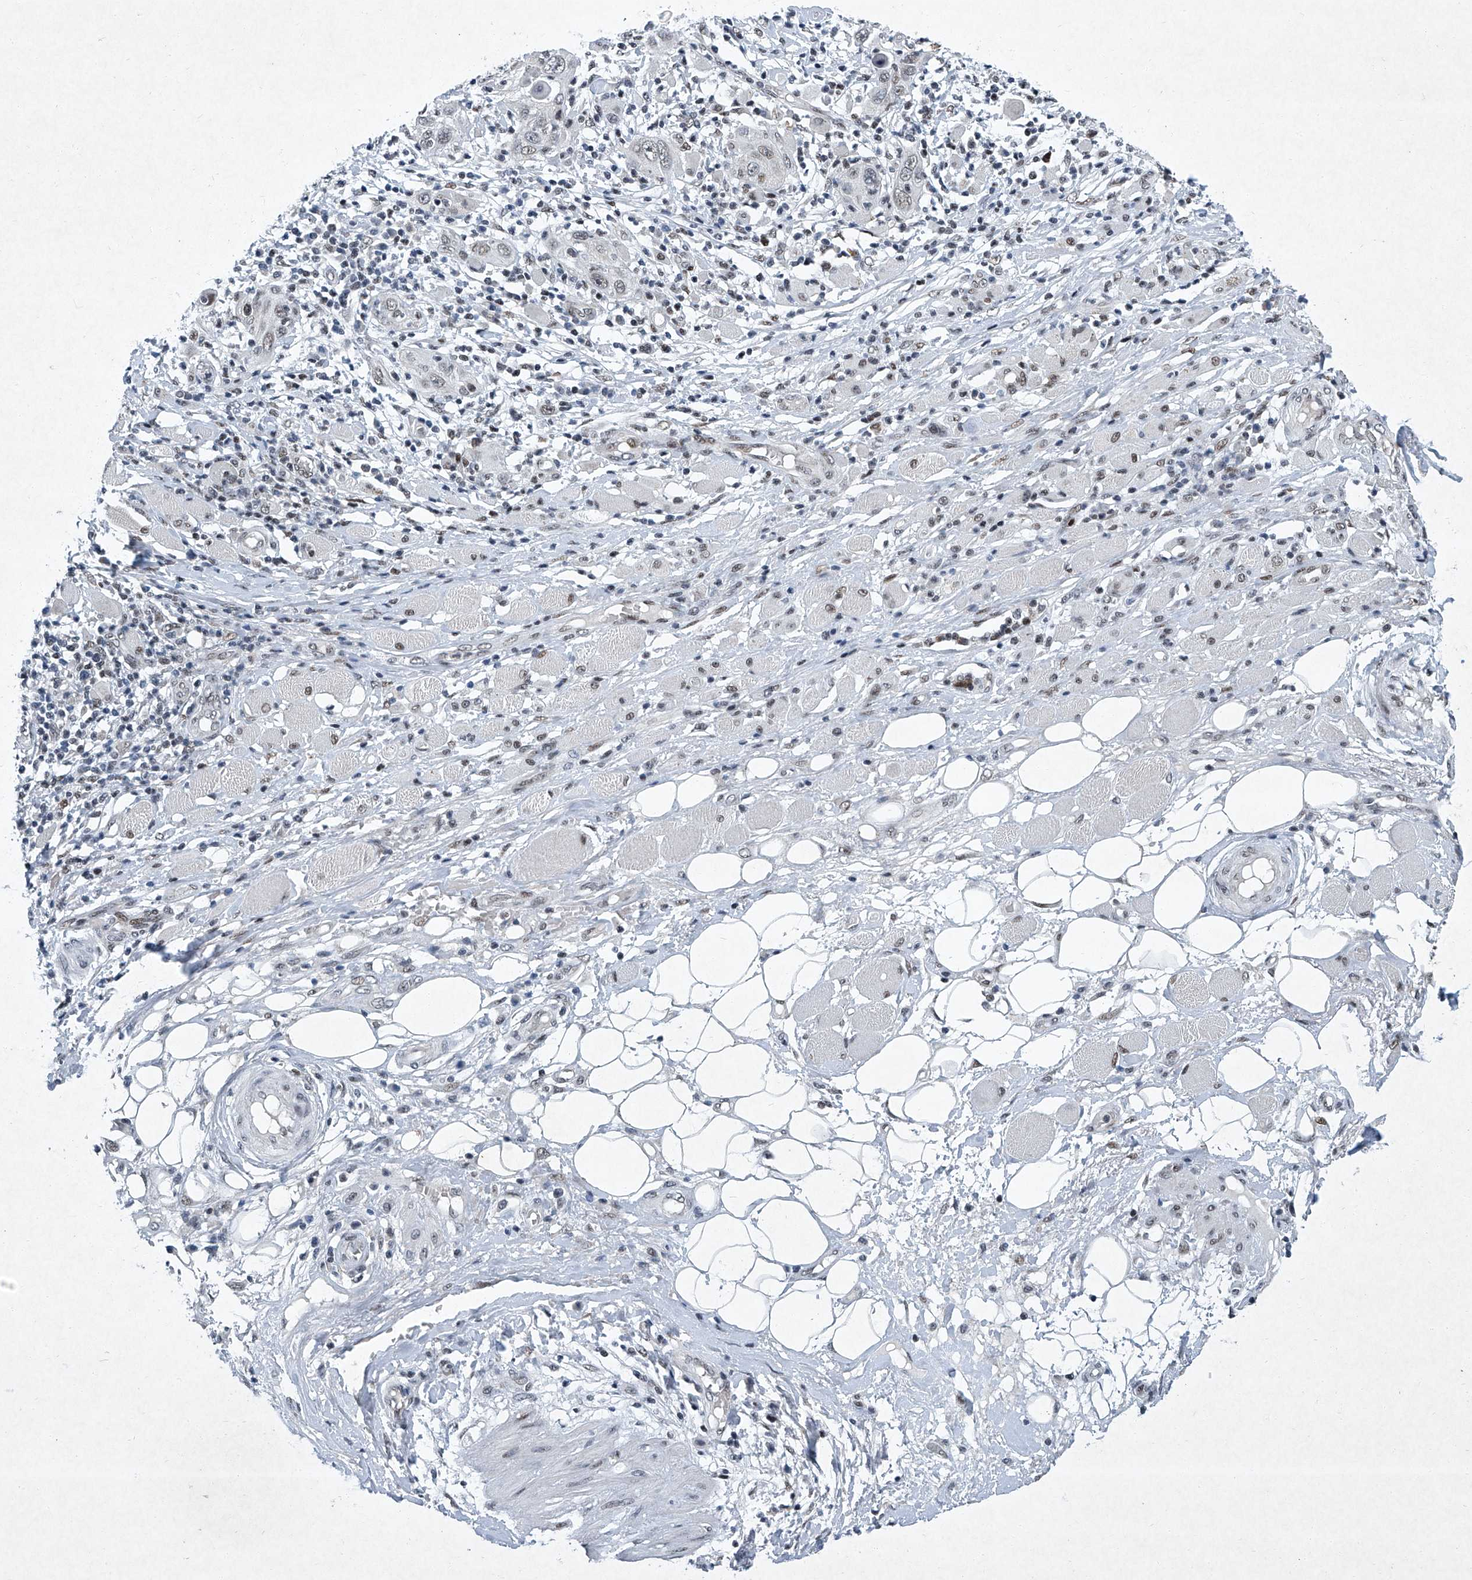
{"staining": {"intensity": "negative", "quantity": "none", "location": "none"}, "tissue": "skin cancer", "cell_type": "Tumor cells", "image_type": "cancer", "snomed": [{"axis": "morphology", "description": "Squamous cell carcinoma, NOS"}, {"axis": "topography", "description": "Skin"}], "caption": "IHC image of squamous cell carcinoma (skin) stained for a protein (brown), which exhibits no expression in tumor cells.", "gene": "TFDP1", "patient": {"sex": "female", "age": 88}}